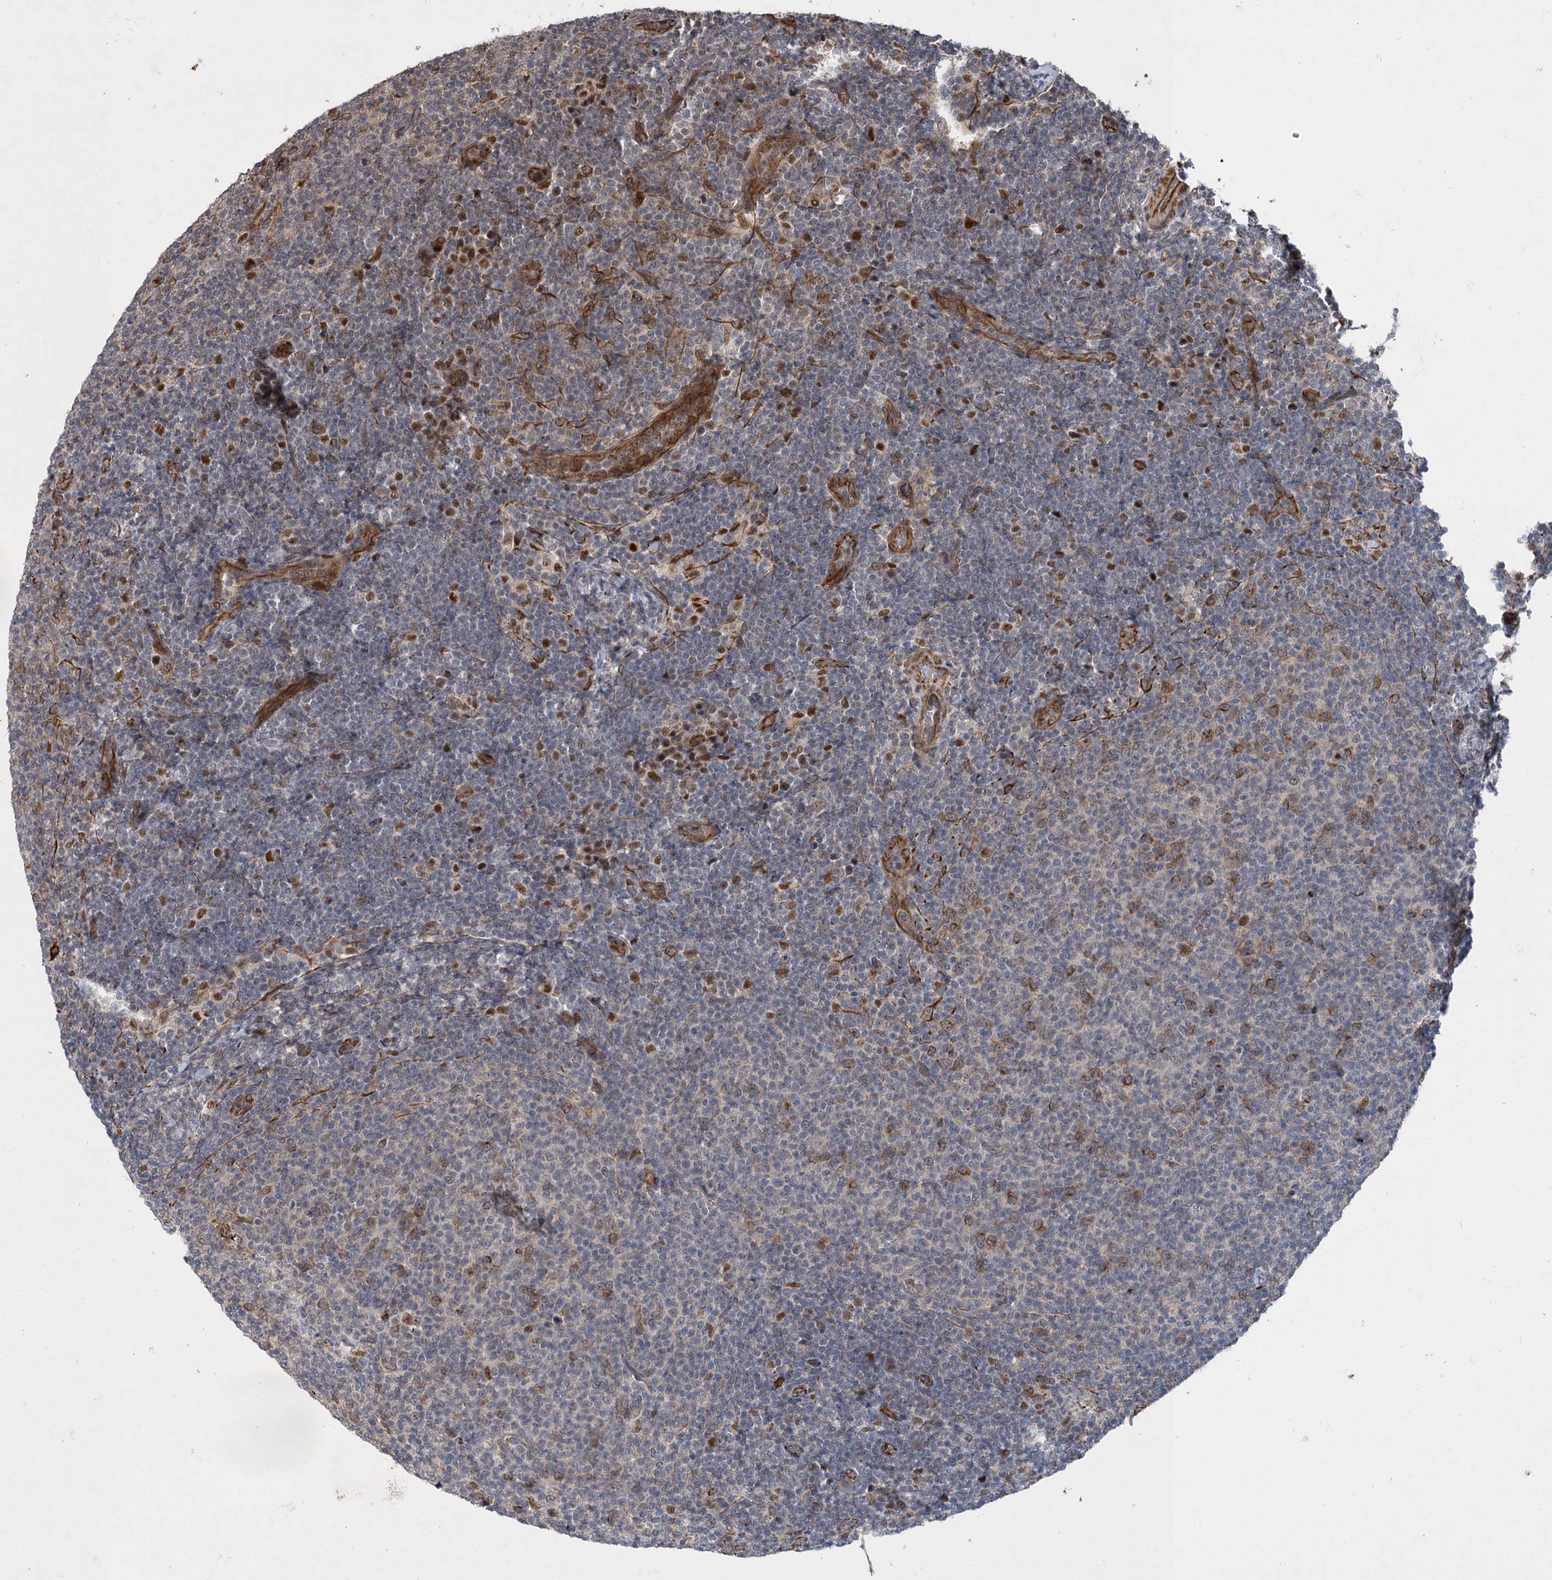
{"staining": {"intensity": "moderate", "quantity": "<25%", "location": "cytoplasmic/membranous,nuclear"}, "tissue": "lymphoma", "cell_type": "Tumor cells", "image_type": "cancer", "snomed": [{"axis": "morphology", "description": "Malignant lymphoma, non-Hodgkin's type, Low grade"}, {"axis": "topography", "description": "Lymph node"}], "caption": "Immunohistochemistry (IHC) of low-grade malignant lymphoma, non-Hodgkin's type displays low levels of moderate cytoplasmic/membranous and nuclear positivity in about <25% of tumor cells. (brown staining indicates protein expression, while blue staining denotes nuclei).", "gene": "TTC31", "patient": {"sex": "male", "age": 66}}